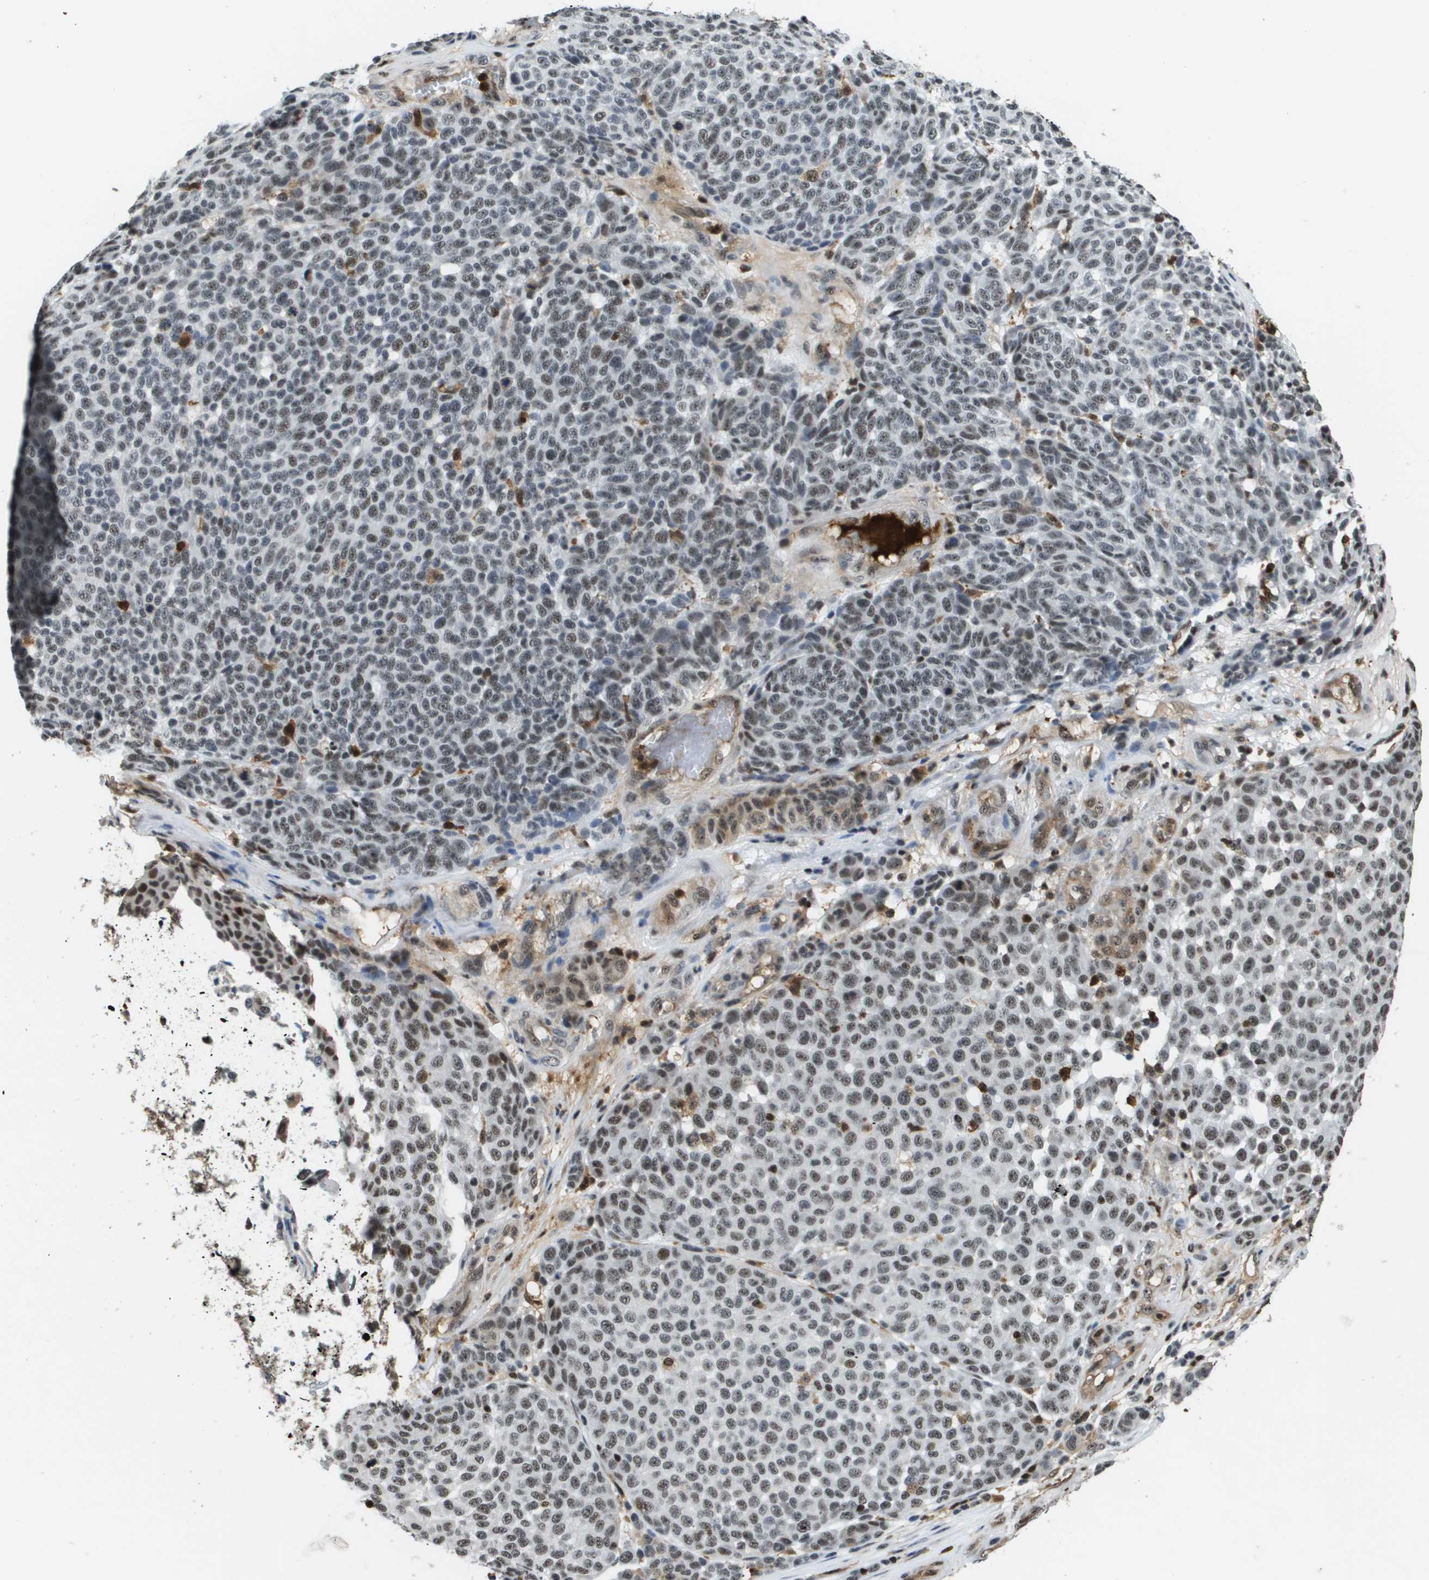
{"staining": {"intensity": "weak", "quantity": ">75%", "location": "nuclear"}, "tissue": "melanoma", "cell_type": "Tumor cells", "image_type": "cancer", "snomed": [{"axis": "morphology", "description": "Malignant melanoma, NOS"}, {"axis": "topography", "description": "Skin"}], "caption": "DAB (3,3'-diaminobenzidine) immunohistochemical staining of melanoma shows weak nuclear protein positivity in about >75% of tumor cells. (Brightfield microscopy of DAB IHC at high magnification).", "gene": "EP400", "patient": {"sex": "male", "age": 59}}